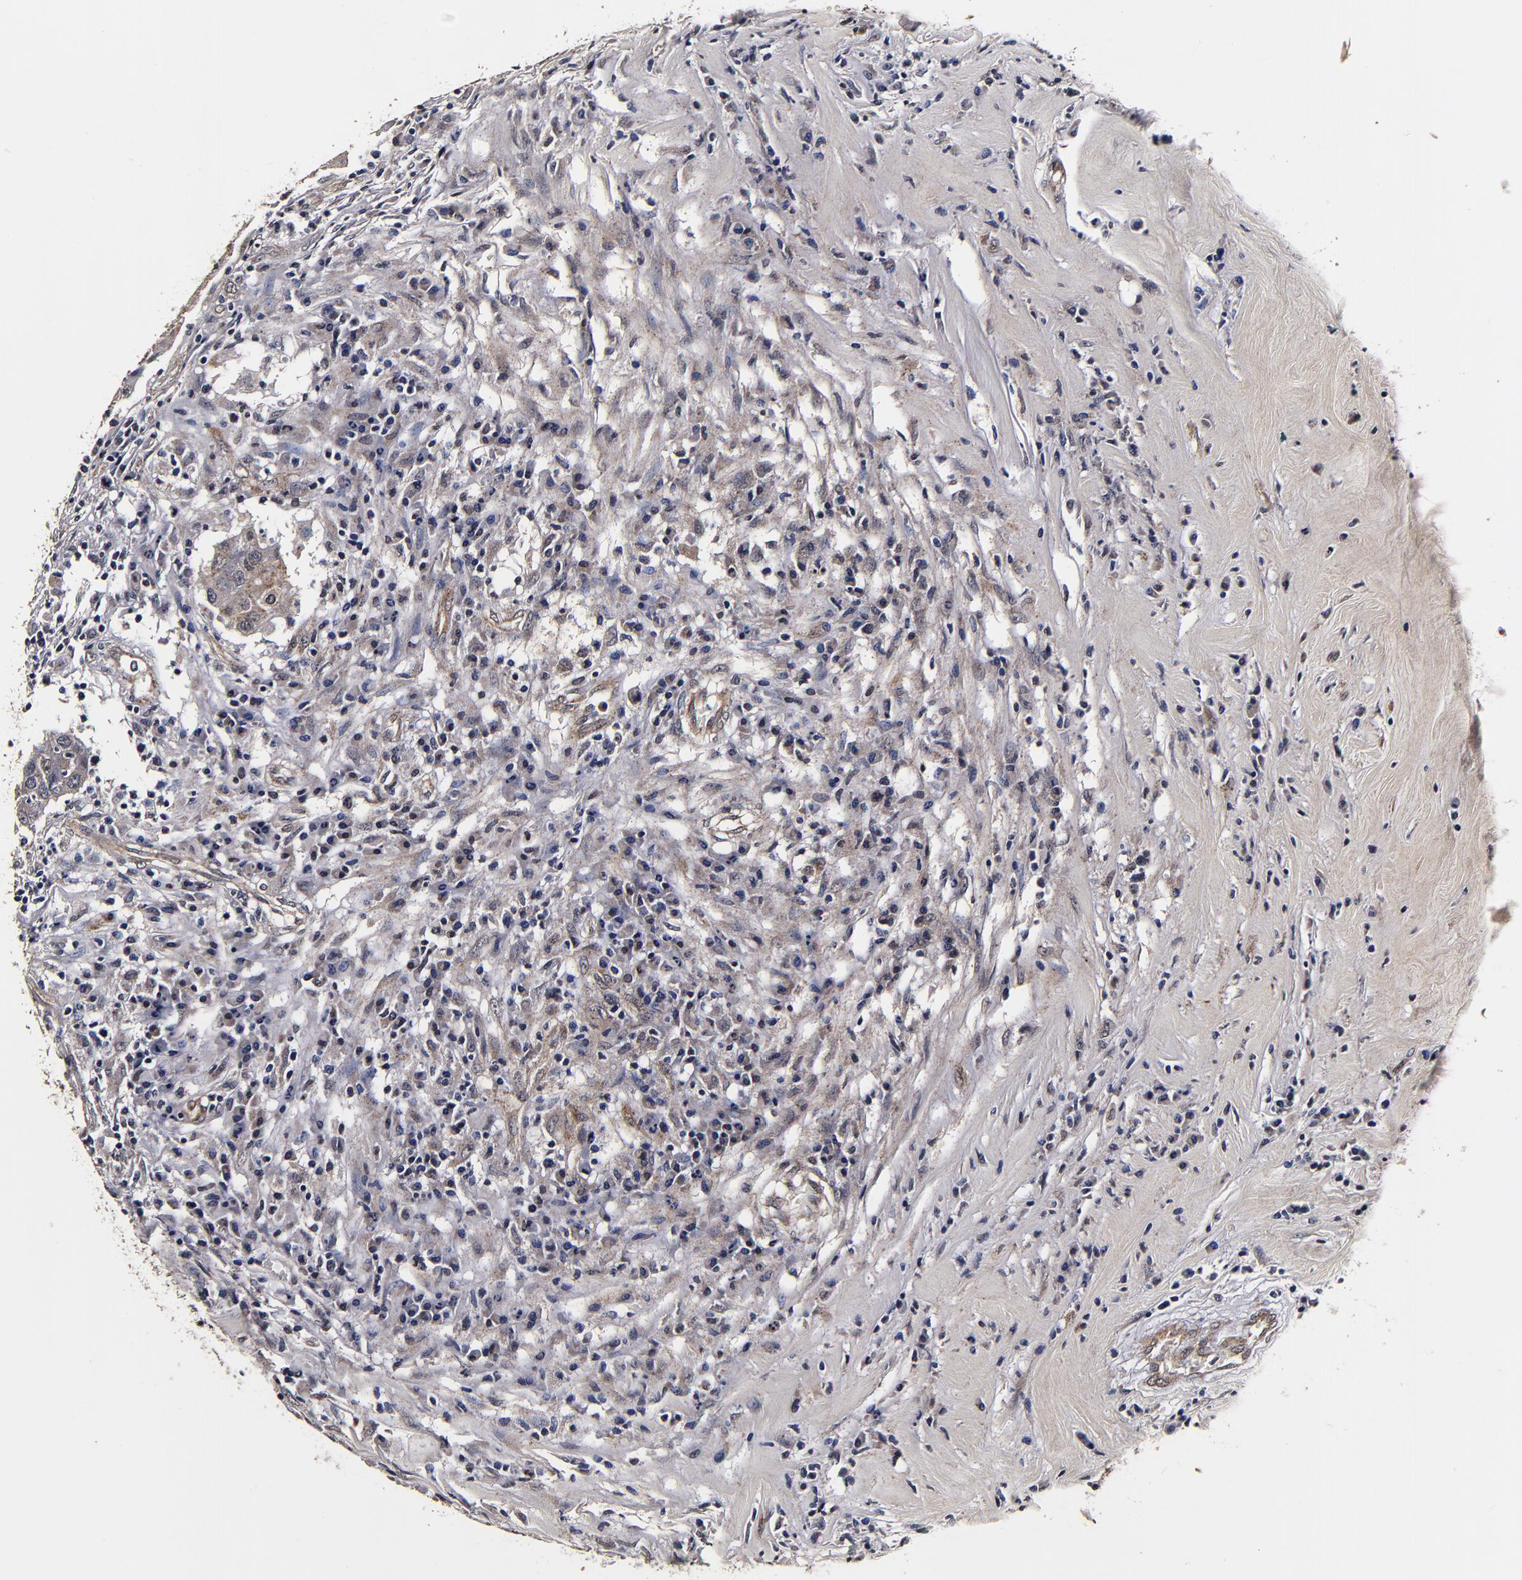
{"staining": {"intensity": "moderate", "quantity": ">75%", "location": "cytoplasmic/membranous,nuclear"}, "tissue": "breast cancer", "cell_type": "Tumor cells", "image_type": "cancer", "snomed": [{"axis": "morphology", "description": "Duct carcinoma"}, {"axis": "topography", "description": "Breast"}], "caption": "Immunohistochemistry (IHC) of invasive ductal carcinoma (breast) displays medium levels of moderate cytoplasmic/membranous and nuclear positivity in approximately >75% of tumor cells.", "gene": "MMP15", "patient": {"sex": "female", "age": 27}}